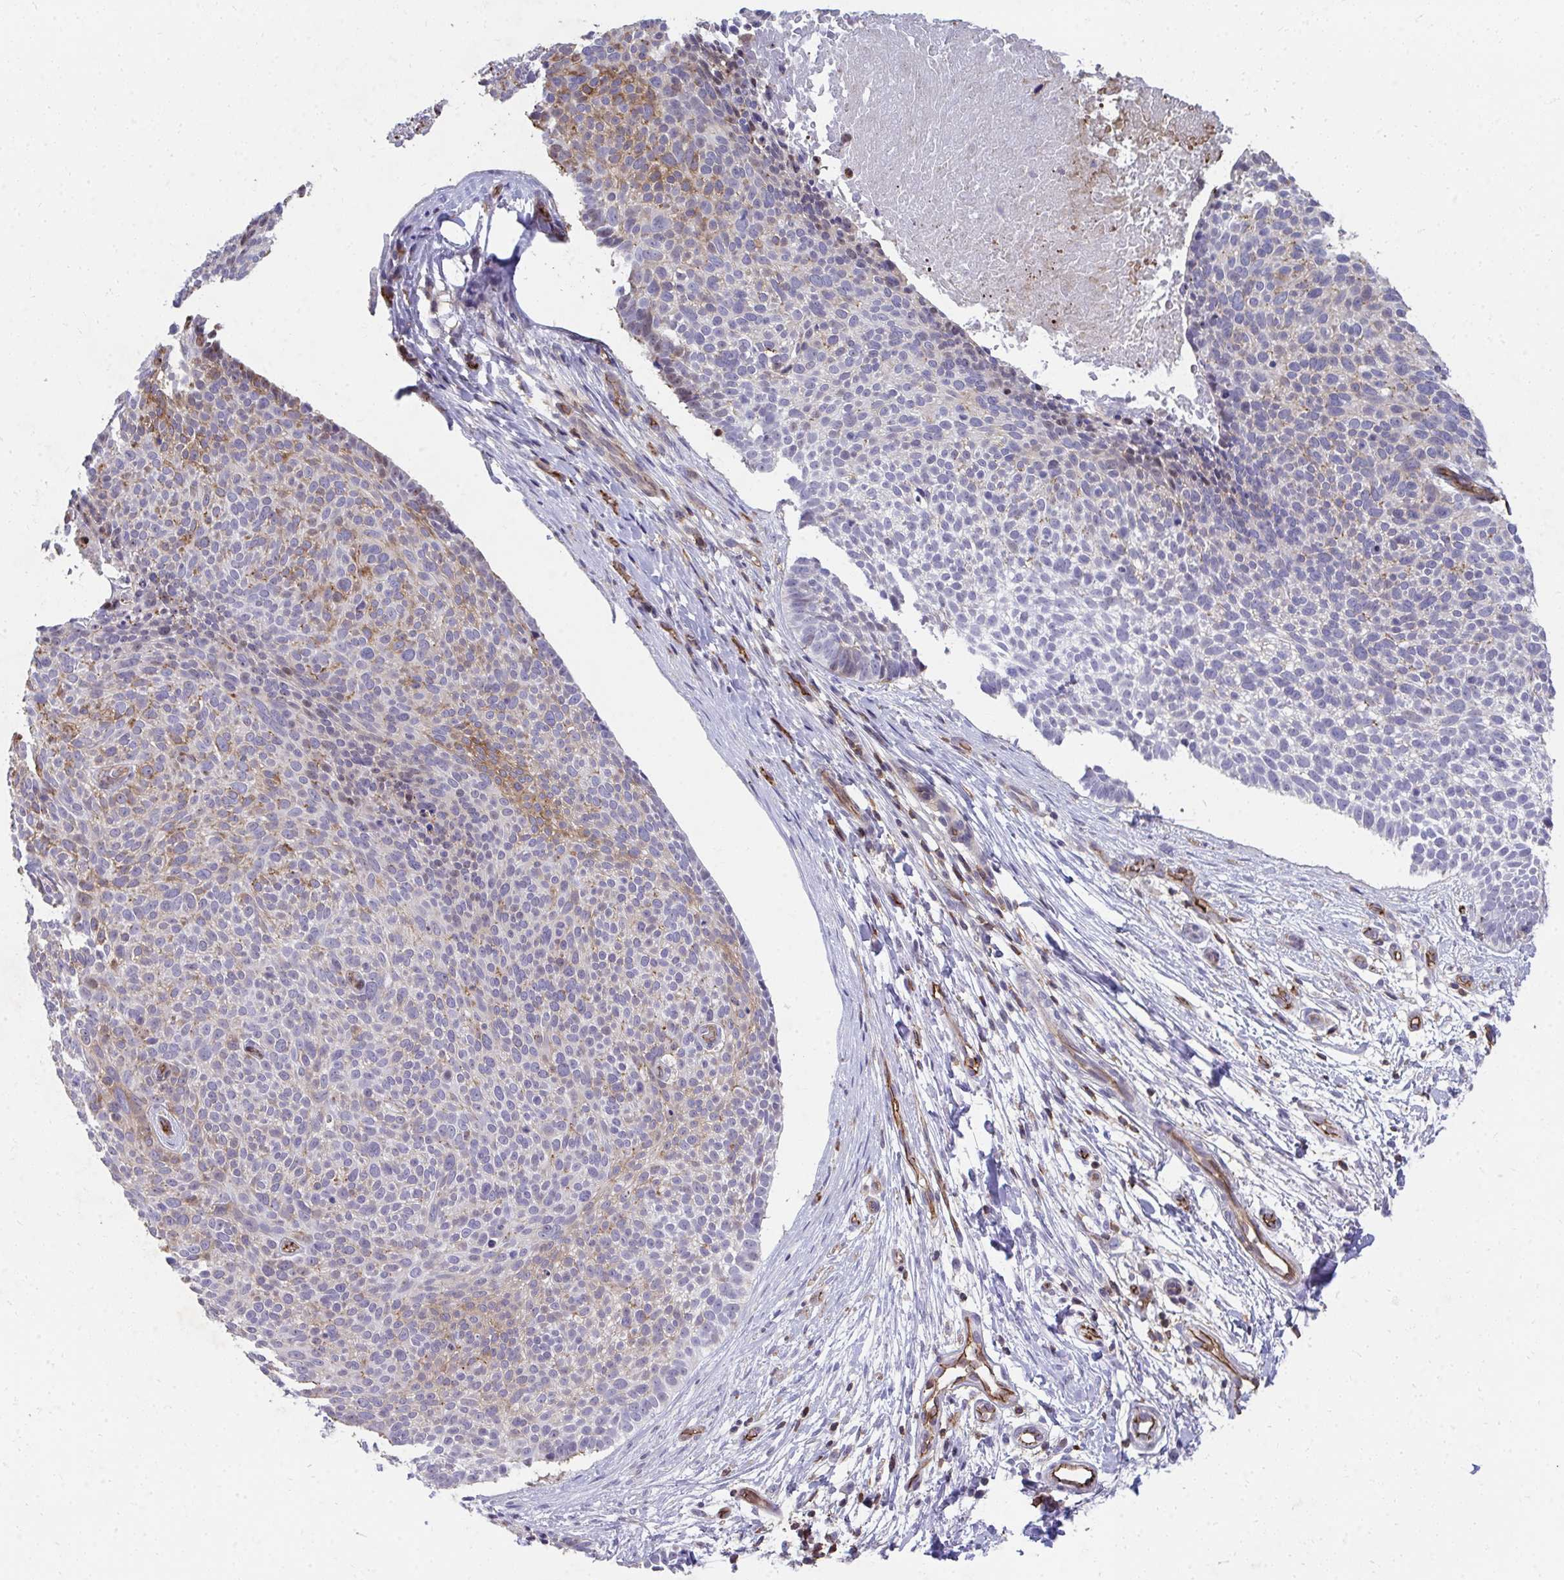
{"staining": {"intensity": "moderate", "quantity": "25%-75%", "location": "cytoplasmic/membranous"}, "tissue": "skin cancer", "cell_type": "Tumor cells", "image_type": "cancer", "snomed": [{"axis": "morphology", "description": "Basal cell carcinoma"}, {"axis": "topography", "description": "Skin"}, {"axis": "topography", "description": "Skin of back"}], "caption": "Immunohistochemical staining of human skin cancer (basal cell carcinoma) displays moderate cytoplasmic/membranous protein positivity in approximately 25%-75% of tumor cells.", "gene": "FOXN3", "patient": {"sex": "male", "age": 81}}